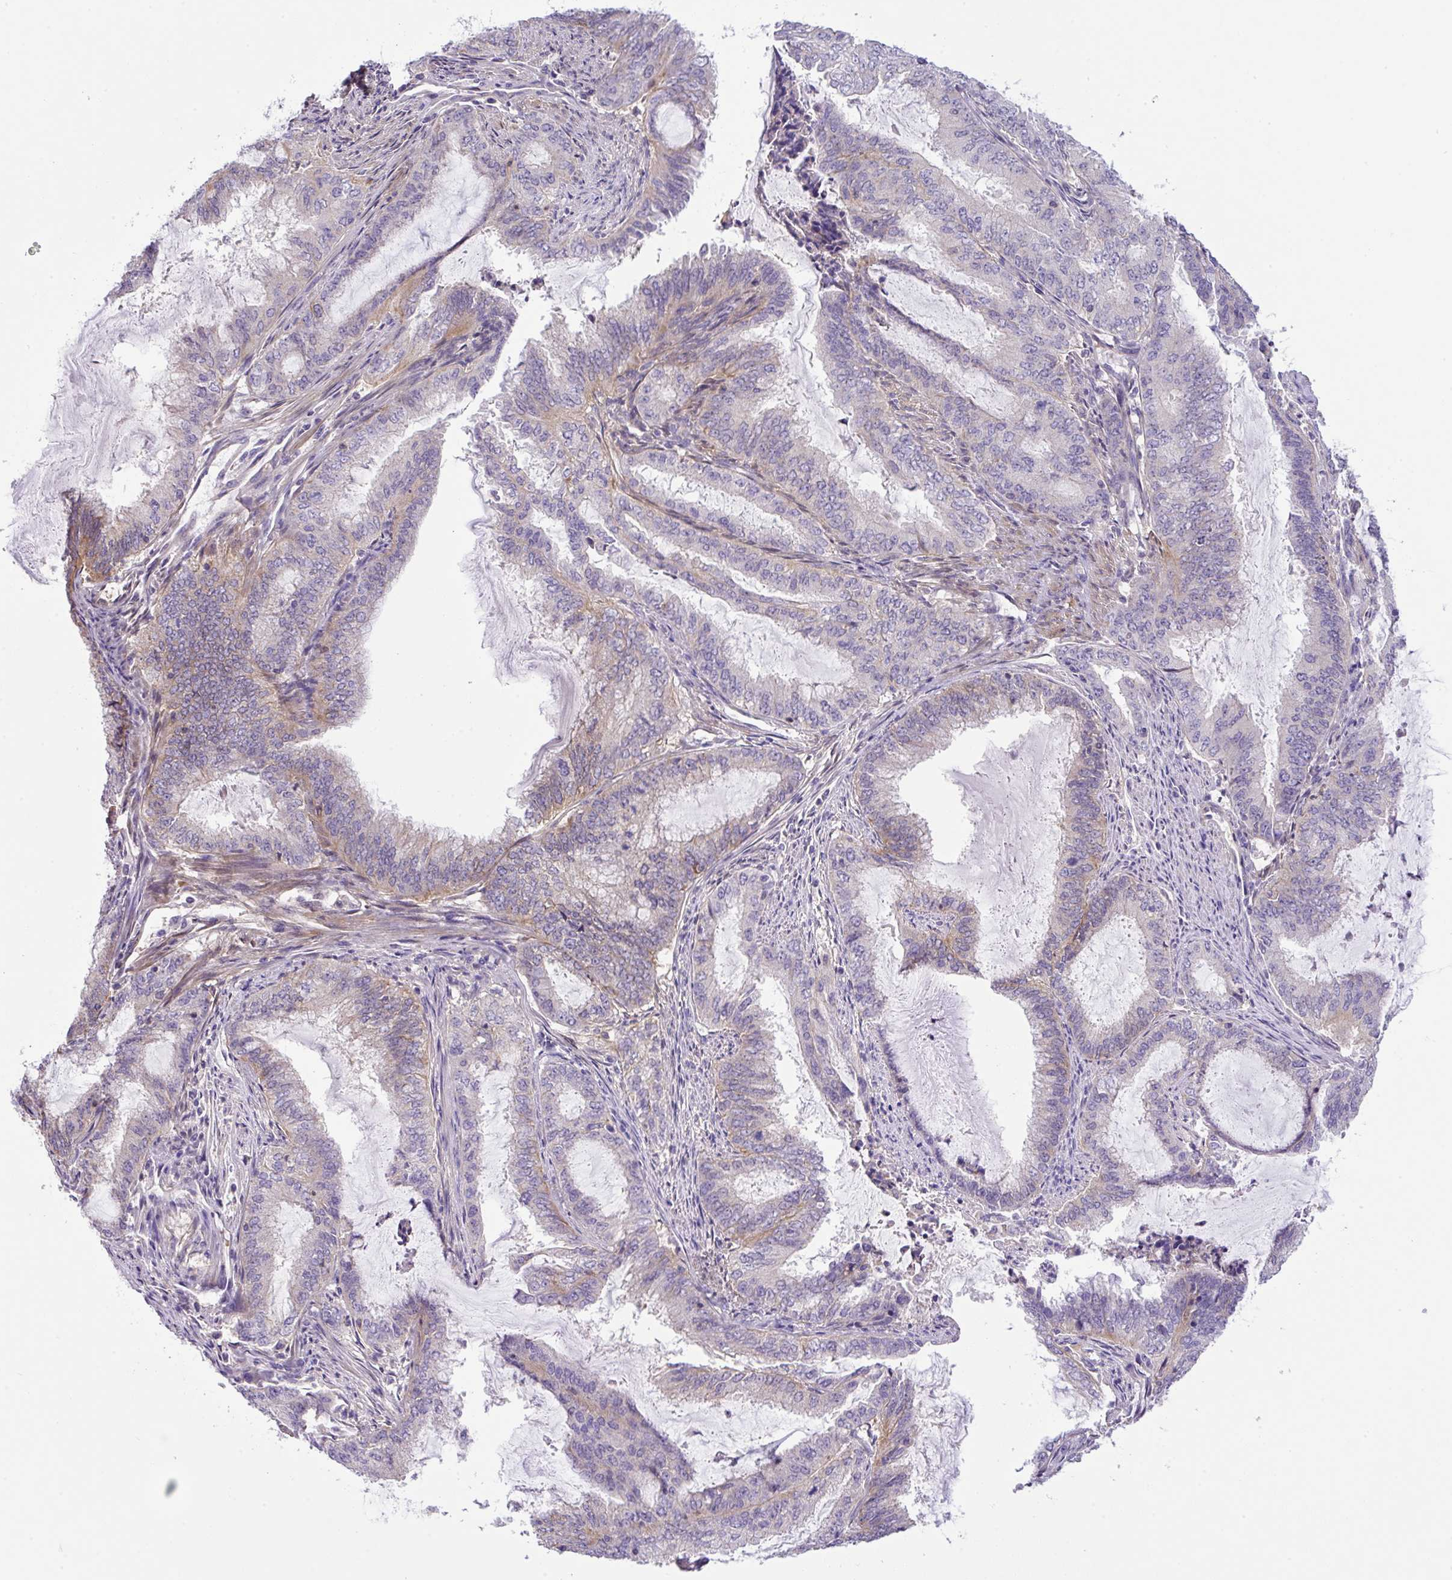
{"staining": {"intensity": "weak", "quantity": "<25%", "location": "cytoplasmic/membranous"}, "tissue": "endometrial cancer", "cell_type": "Tumor cells", "image_type": "cancer", "snomed": [{"axis": "morphology", "description": "Adenocarcinoma, NOS"}, {"axis": "topography", "description": "Endometrium"}], "caption": "Immunohistochemistry (IHC) of endometrial cancer (adenocarcinoma) demonstrates no staining in tumor cells. (DAB IHC visualized using brightfield microscopy, high magnification).", "gene": "NPTN", "patient": {"sex": "female", "age": 51}}